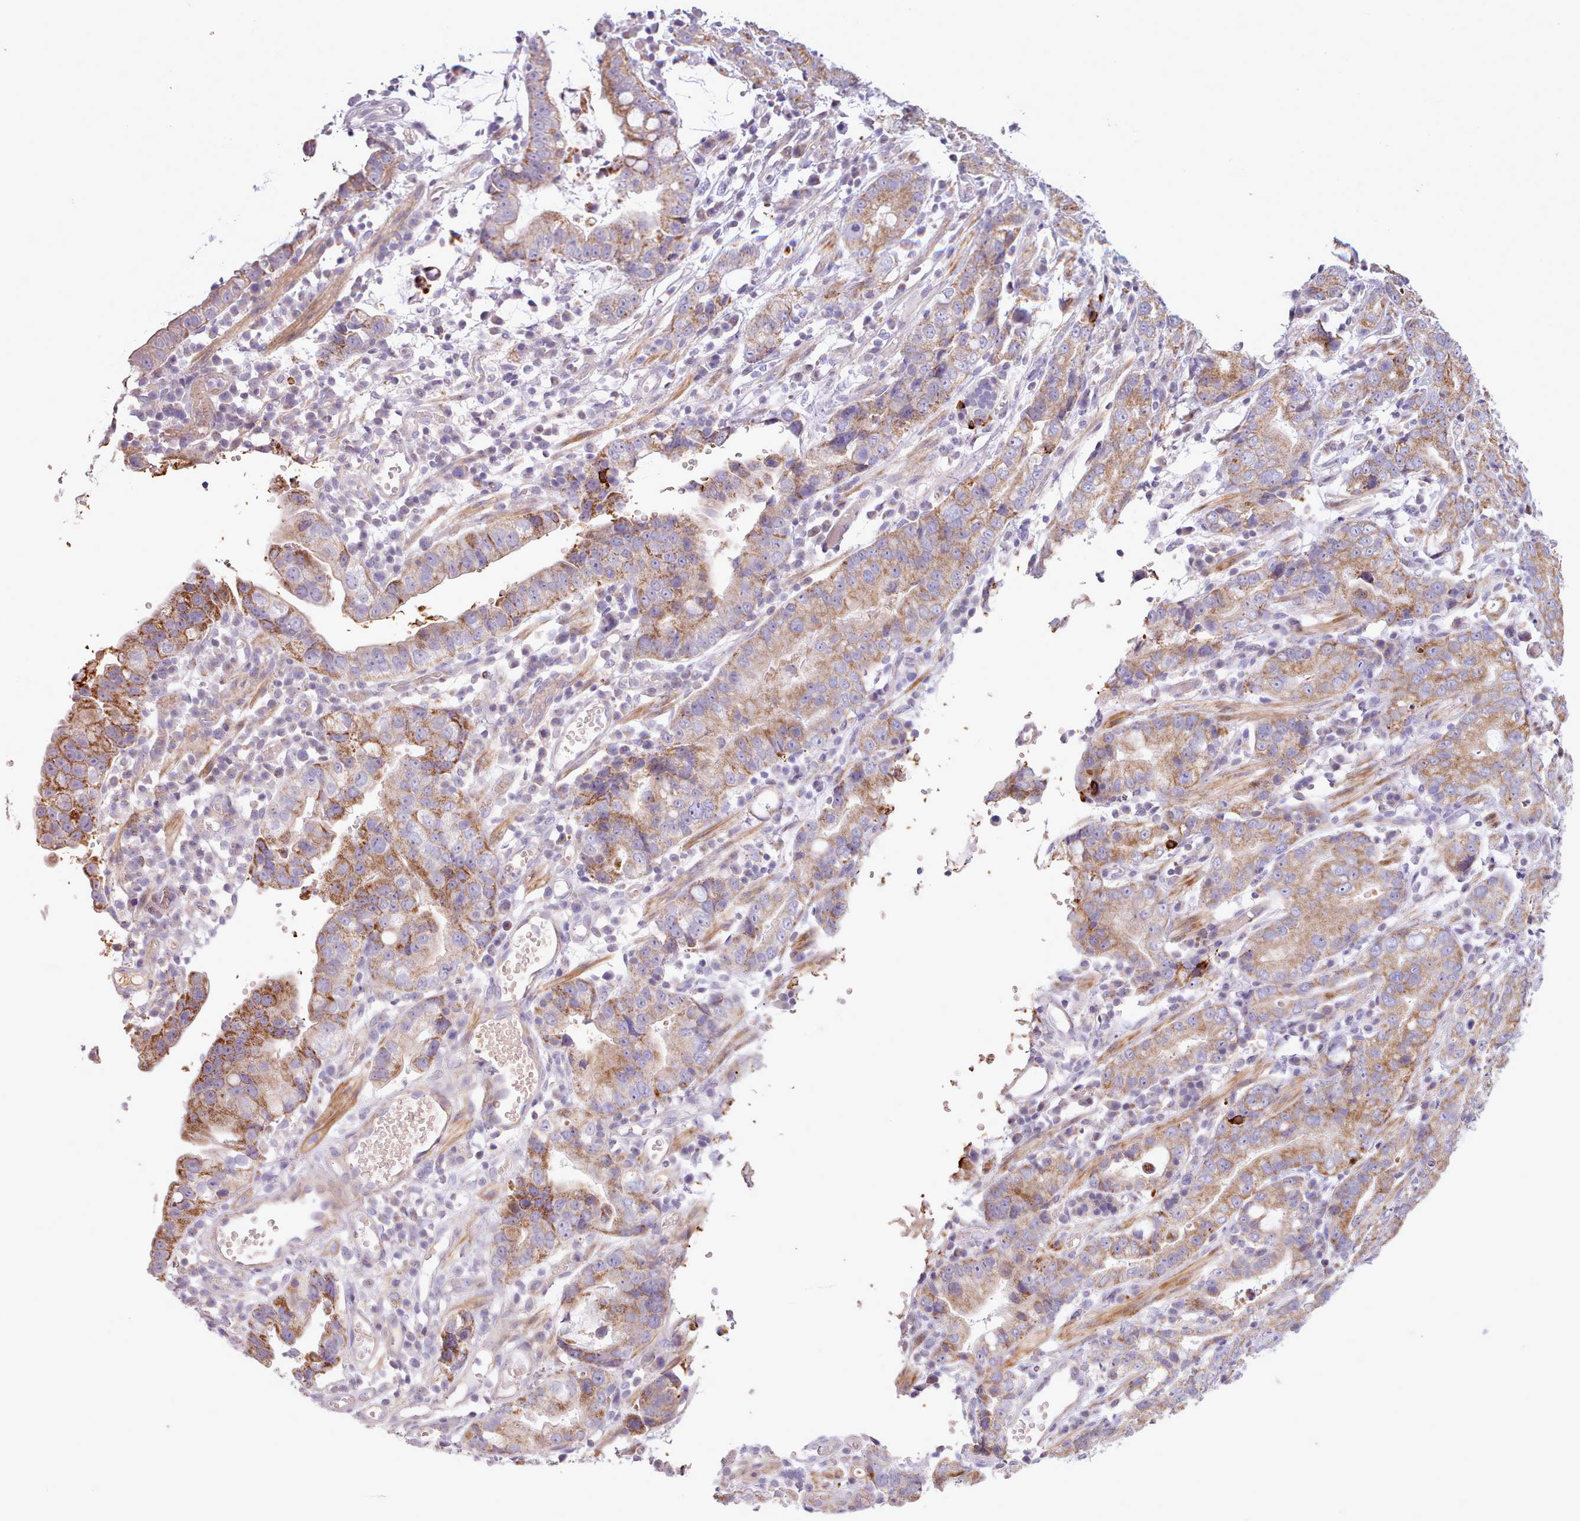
{"staining": {"intensity": "moderate", "quantity": ">75%", "location": "cytoplasmic/membranous"}, "tissue": "stomach cancer", "cell_type": "Tumor cells", "image_type": "cancer", "snomed": [{"axis": "morphology", "description": "Adenocarcinoma, NOS"}, {"axis": "topography", "description": "Stomach"}], "caption": "Stomach cancer tissue demonstrates moderate cytoplasmic/membranous expression in approximately >75% of tumor cells", "gene": "AVL9", "patient": {"sex": "male", "age": 55}}